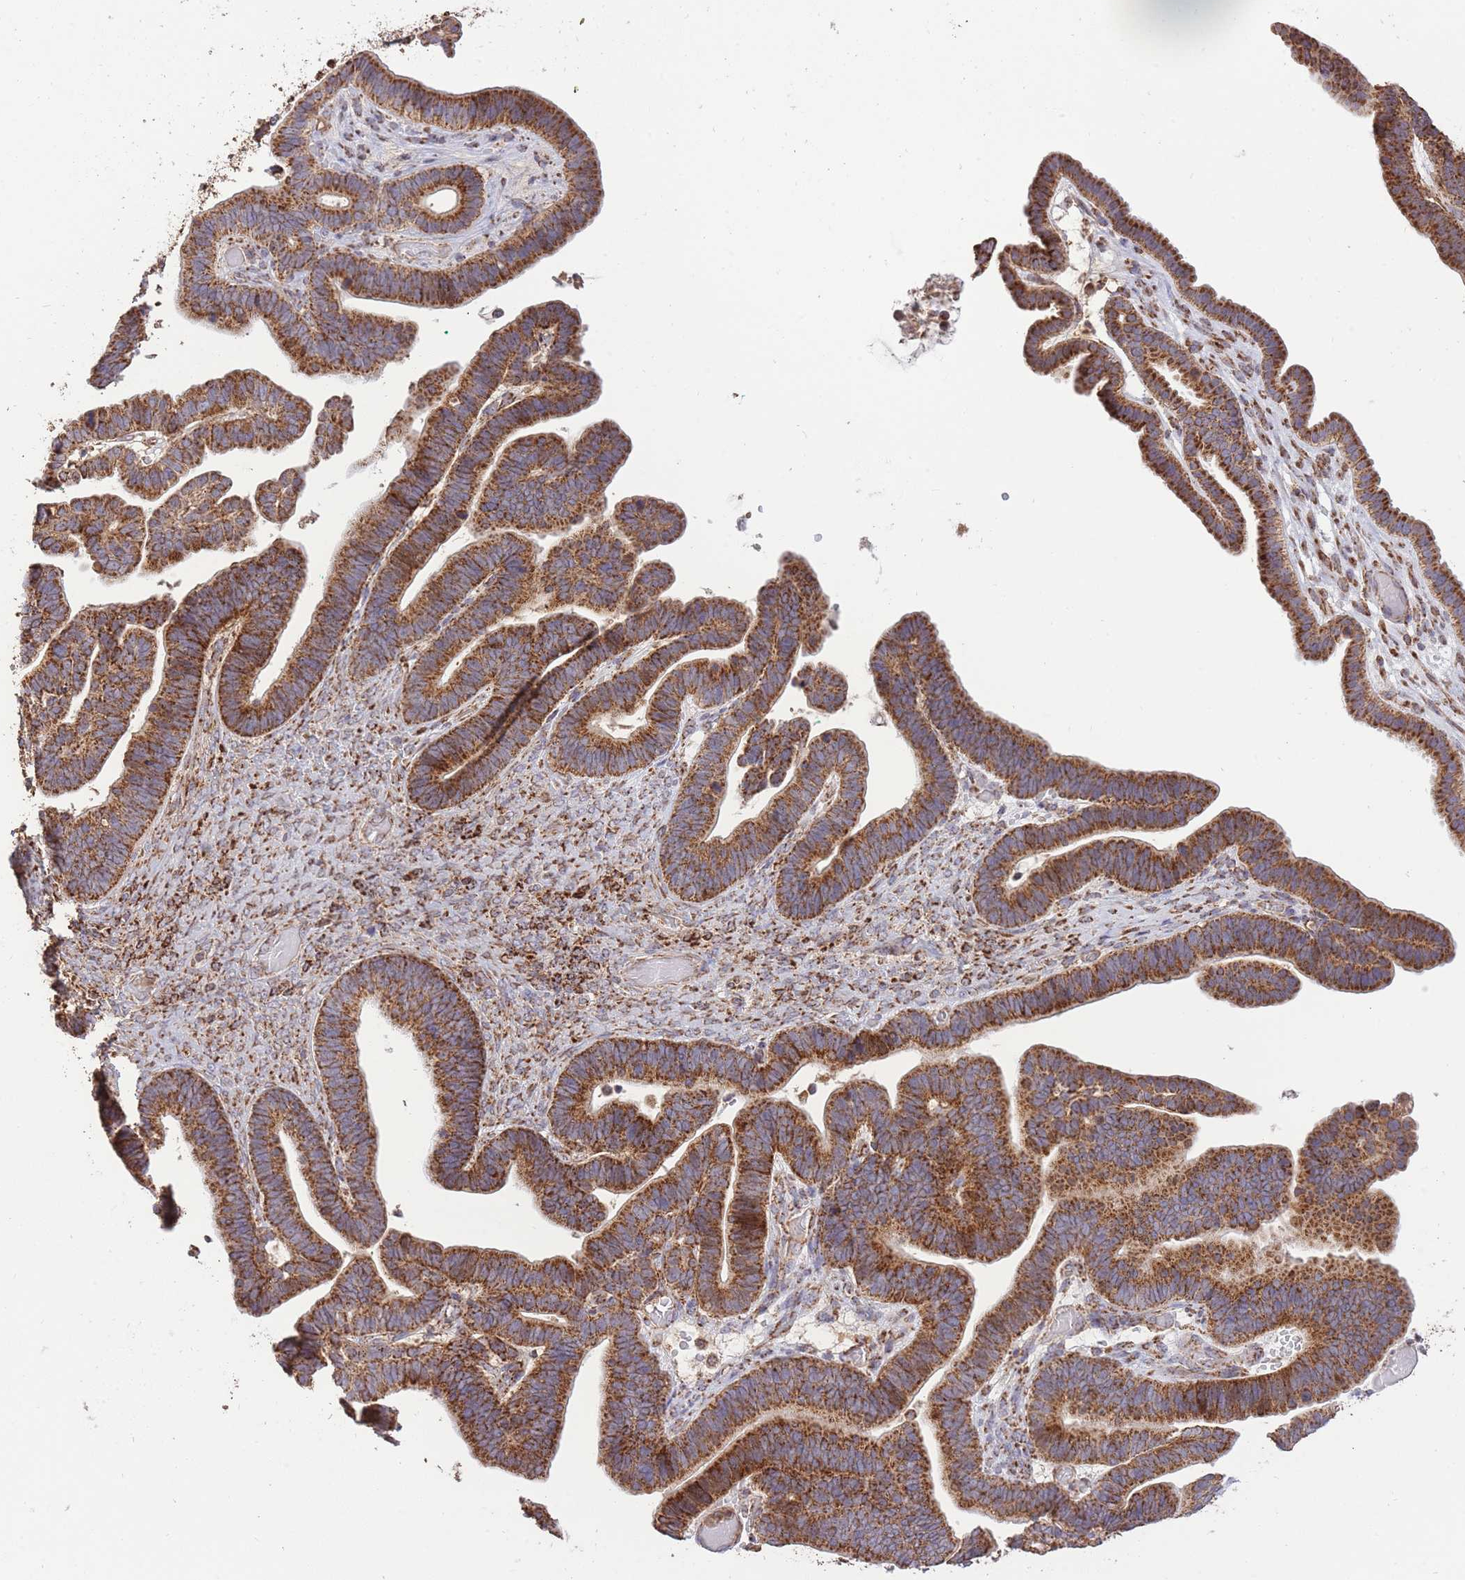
{"staining": {"intensity": "strong", "quantity": ">75%", "location": "cytoplasmic/membranous"}, "tissue": "ovarian cancer", "cell_type": "Tumor cells", "image_type": "cancer", "snomed": [{"axis": "morphology", "description": "Cystadenocarcinoma, serous, NOS"}, {"axis": "topography", "description": "Ovary"}], "caption": "Immunohistochemical staining of ovarian serous cystadenocarcinoma shows strong cytoplasmic/membranous protein staining in approximately >75% of tumor cells.", "gene": "PREP", "patient": {"sex": "female", "age": 56}}